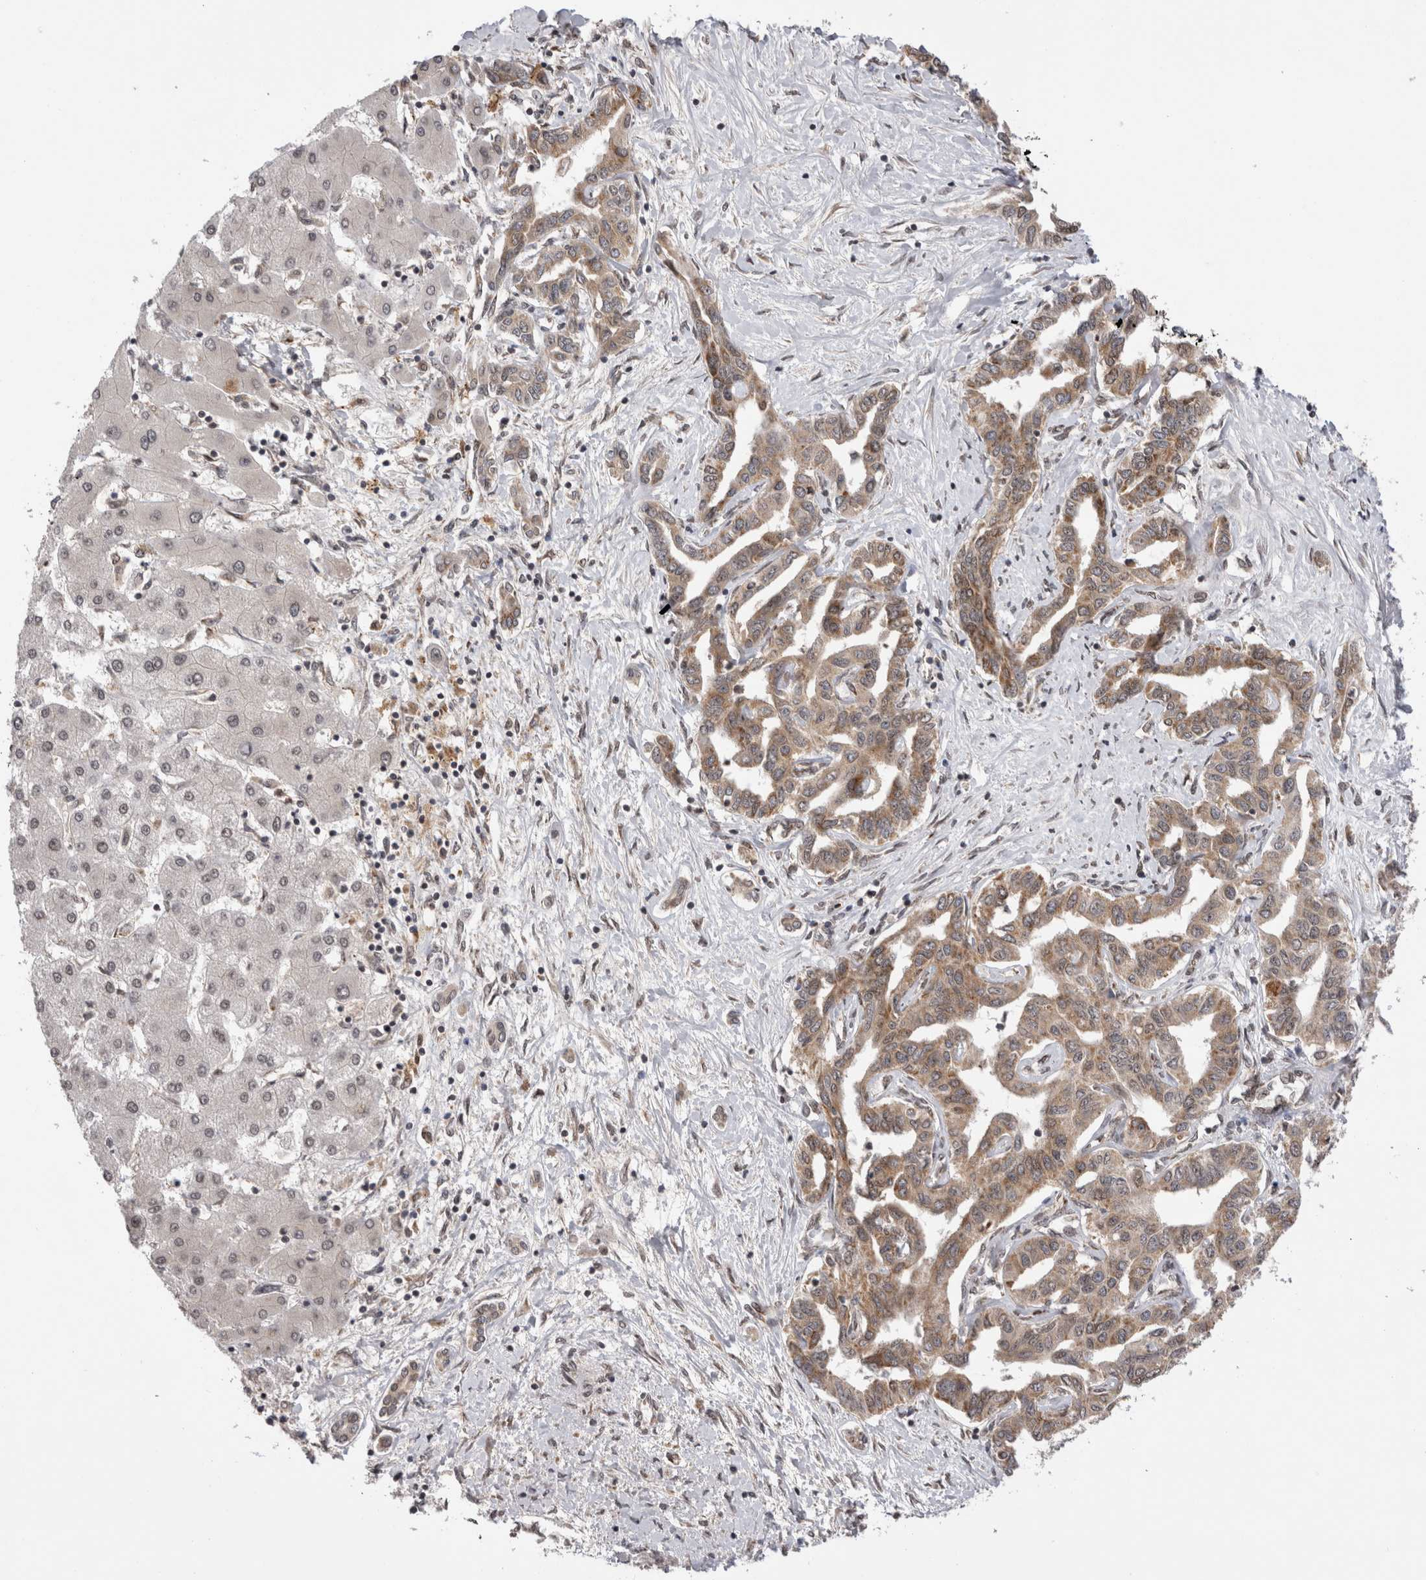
{"staining": {"intensity": "weak", "quantity": ">75%", "location": "cytoplasmic/membranous"}, "tissue": "liver cancer", "cell_type": "Tumor cells", "image_type": "cancer", "snomed": [{"axis": "morphology", "description": "Cholangiocarcinoma"}, {"axis": "topography", "description": "Liver"}], "caption": "Brown immunohistochemical staining in liver cancer displays weak cytoplasmic/membranous staining in approximately >75% of tumor cells.", "gene": "TMEM65", "patient": {"sex": "male", "age": 59}}